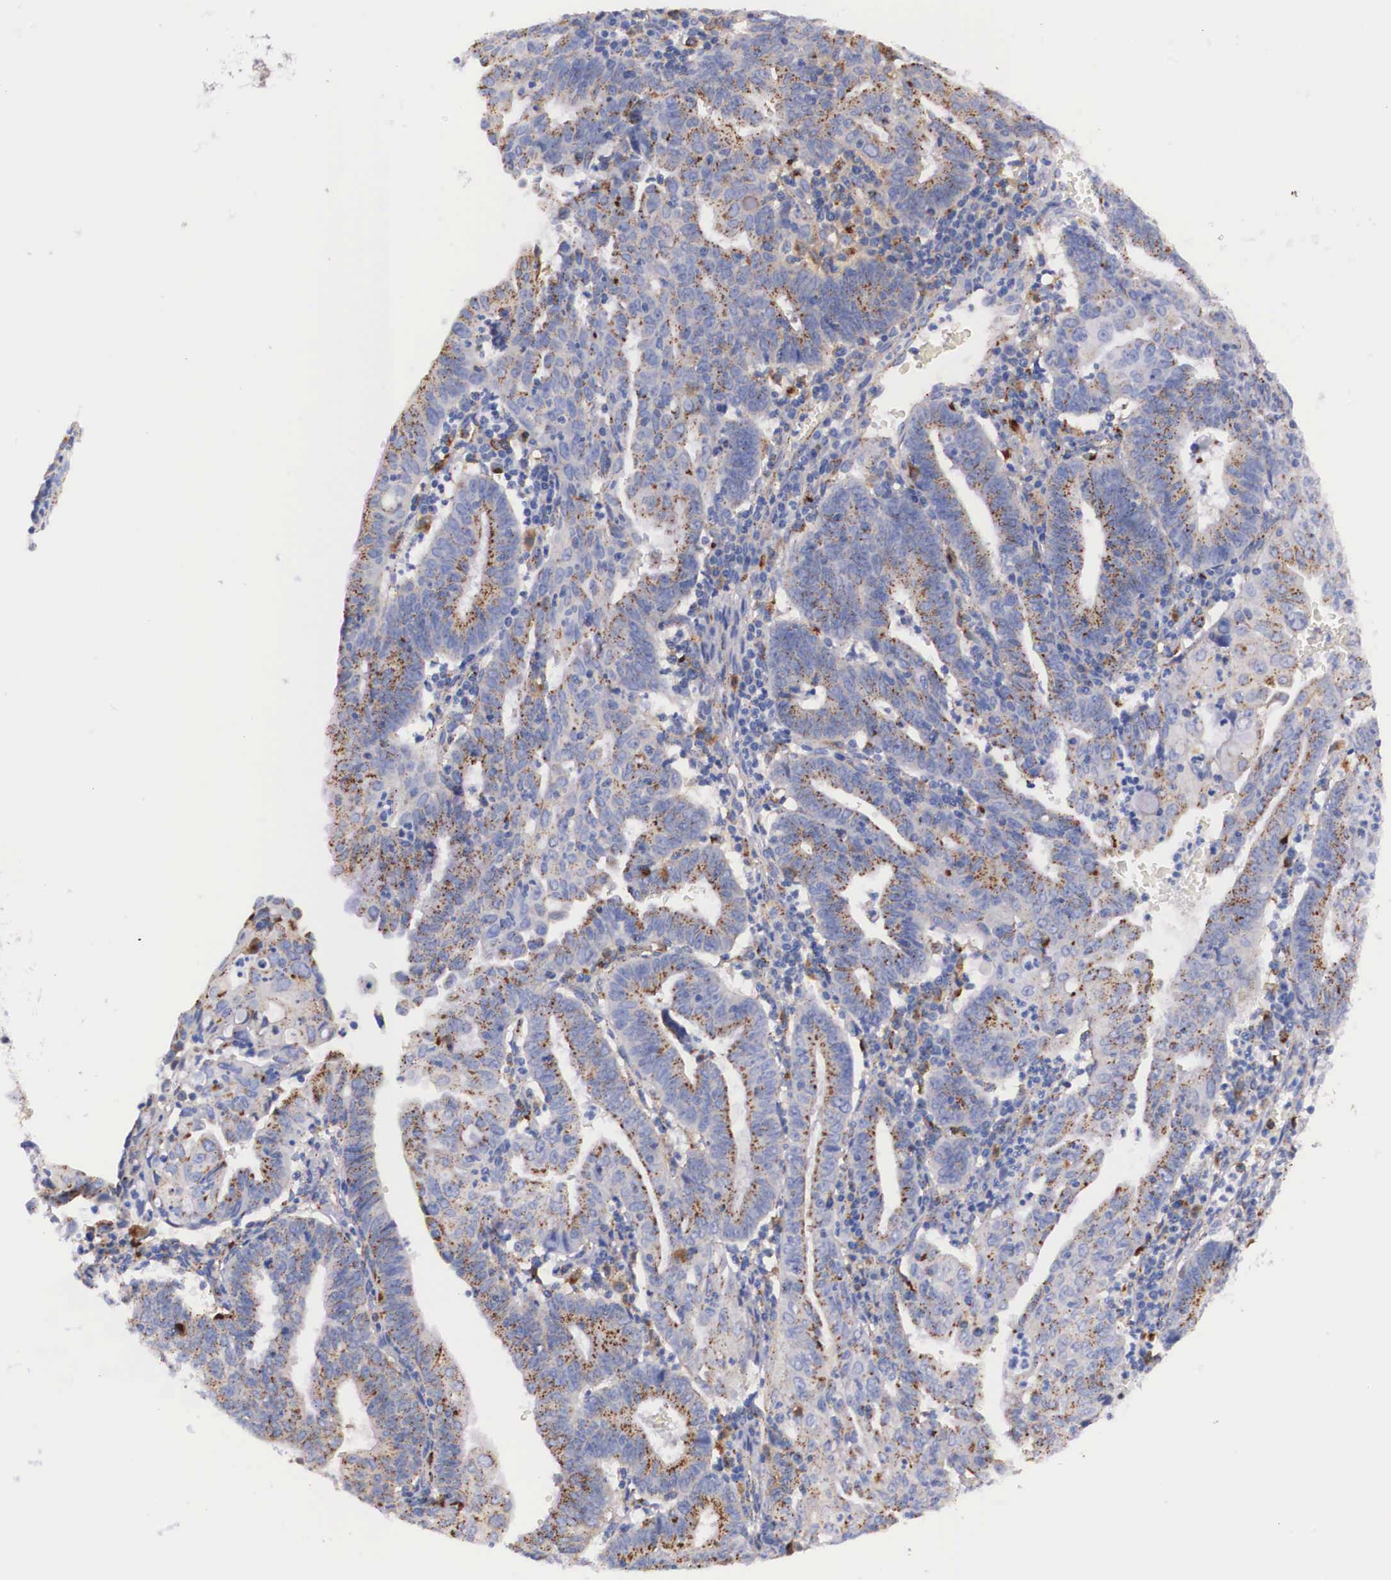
{"staining": {"intensity": "weak", "quantity": "25%-75%", "location": "cytoplasmic/membranous"}, "tissue": "endometrial cancer", "cell_type": "Tumor cells", "image_type": "cancer", "snomed": [{"axis": "morphology", "description": "Adenocarcinoma, NOS"}, {"axis": "topography", "description": "Endometrium"}], "caption": "Protein expression analysis of human endometrial cancer (adenocarcinoma) reveals weak cytoplasmic/membranous staining in about 25%-75% of tumor cells.", "gene": "NAGA", "patient": {"sex": "female", "age": 60}}